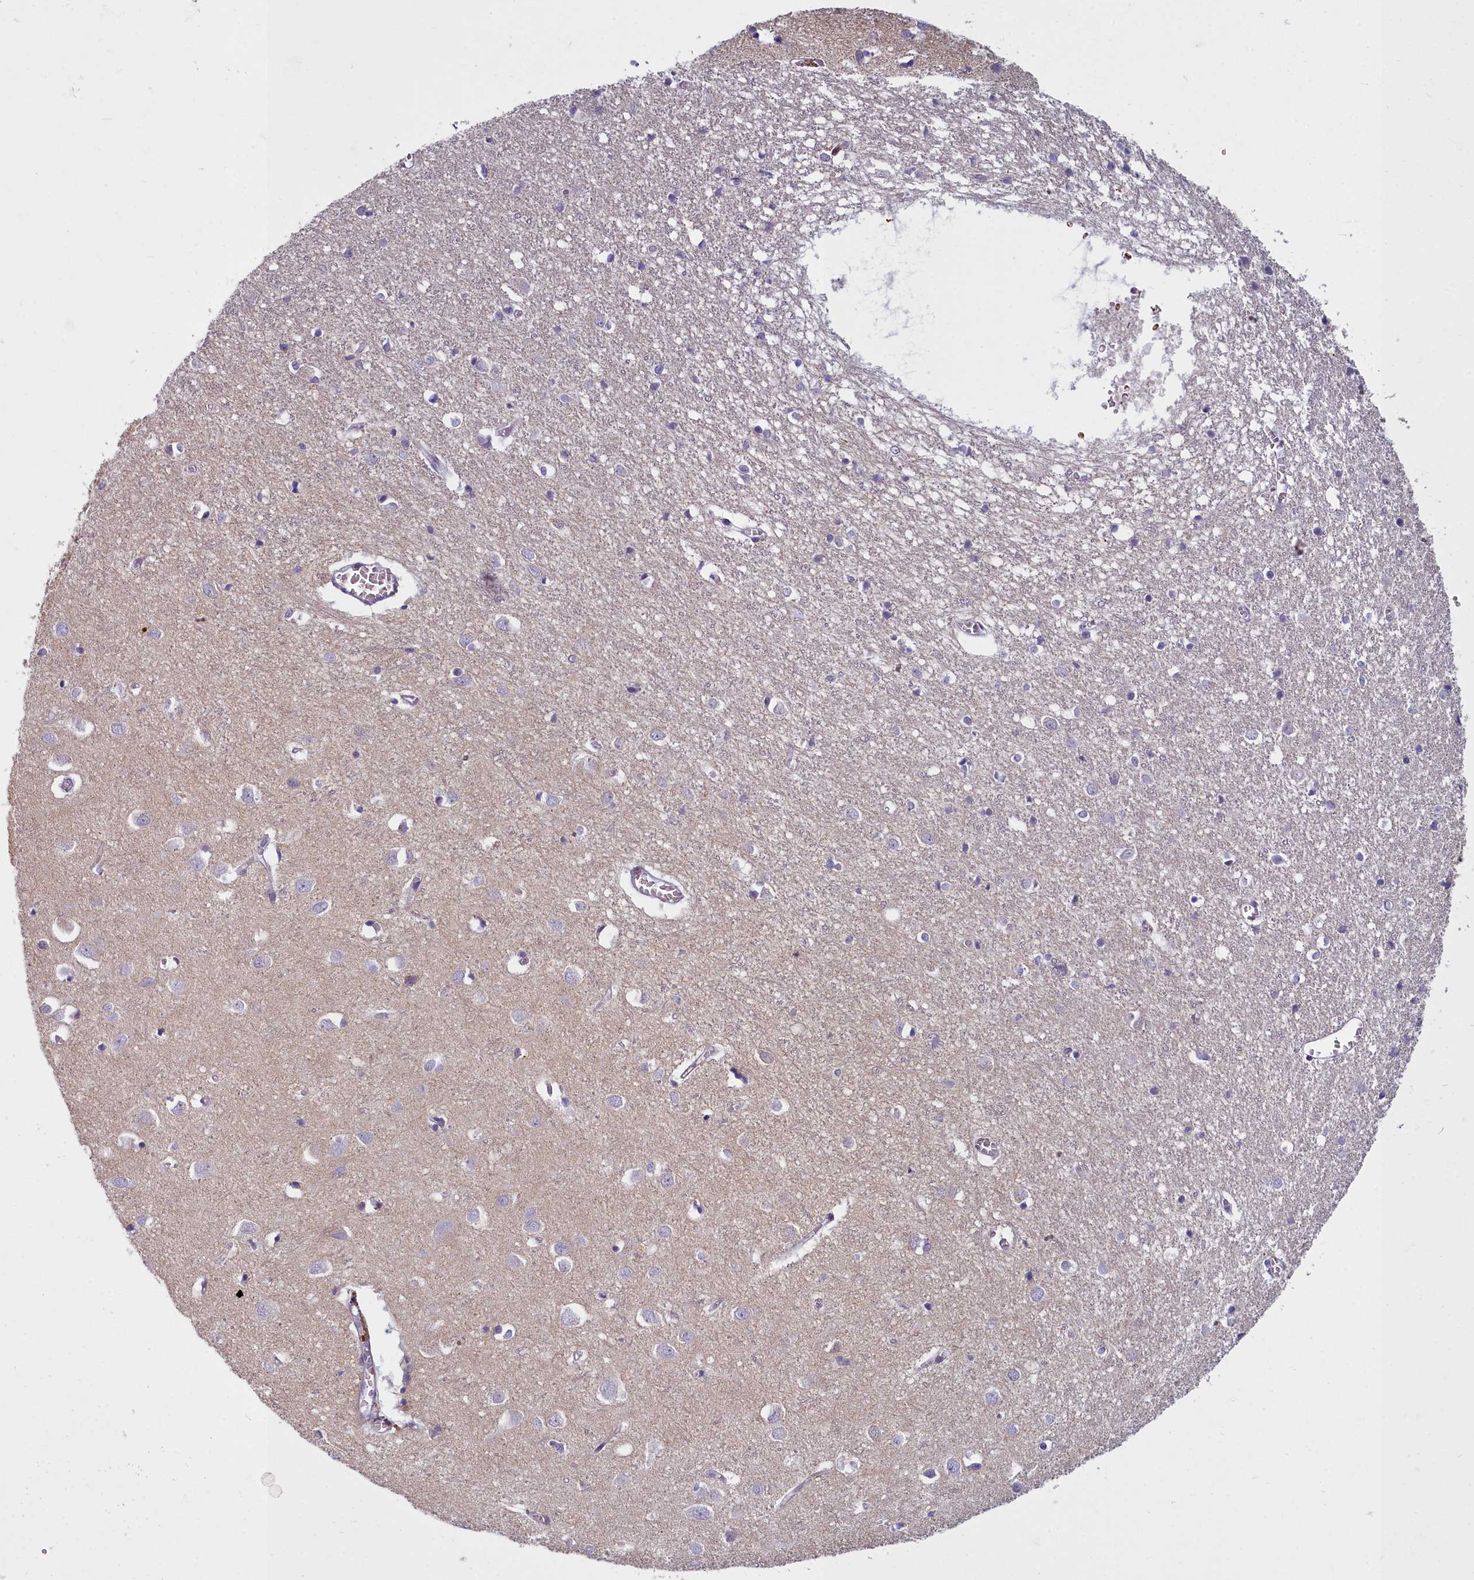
{"staining": {"intensity": "weak", "quantity": "25%-75%", "location": "cytoplasmic/membranous"}, "tissue": "cerebral cortex", "cell_type": "Endothelial cells", "image_type": "normal", "snomed": [{"axis": "morphology", "description": "Normal tissue, NOS"}, {"axis": "topography", "description": "Cerebral cortex"}], "caption": "Immunohistochemical staining of unremarkable cerebral cortex demonstrates weak cytoplasmic/membranous protein expression in about 25%-75% of endothelial cells.", "gene": "ARL15", "patient": {"sex": "female", "age": 64}}